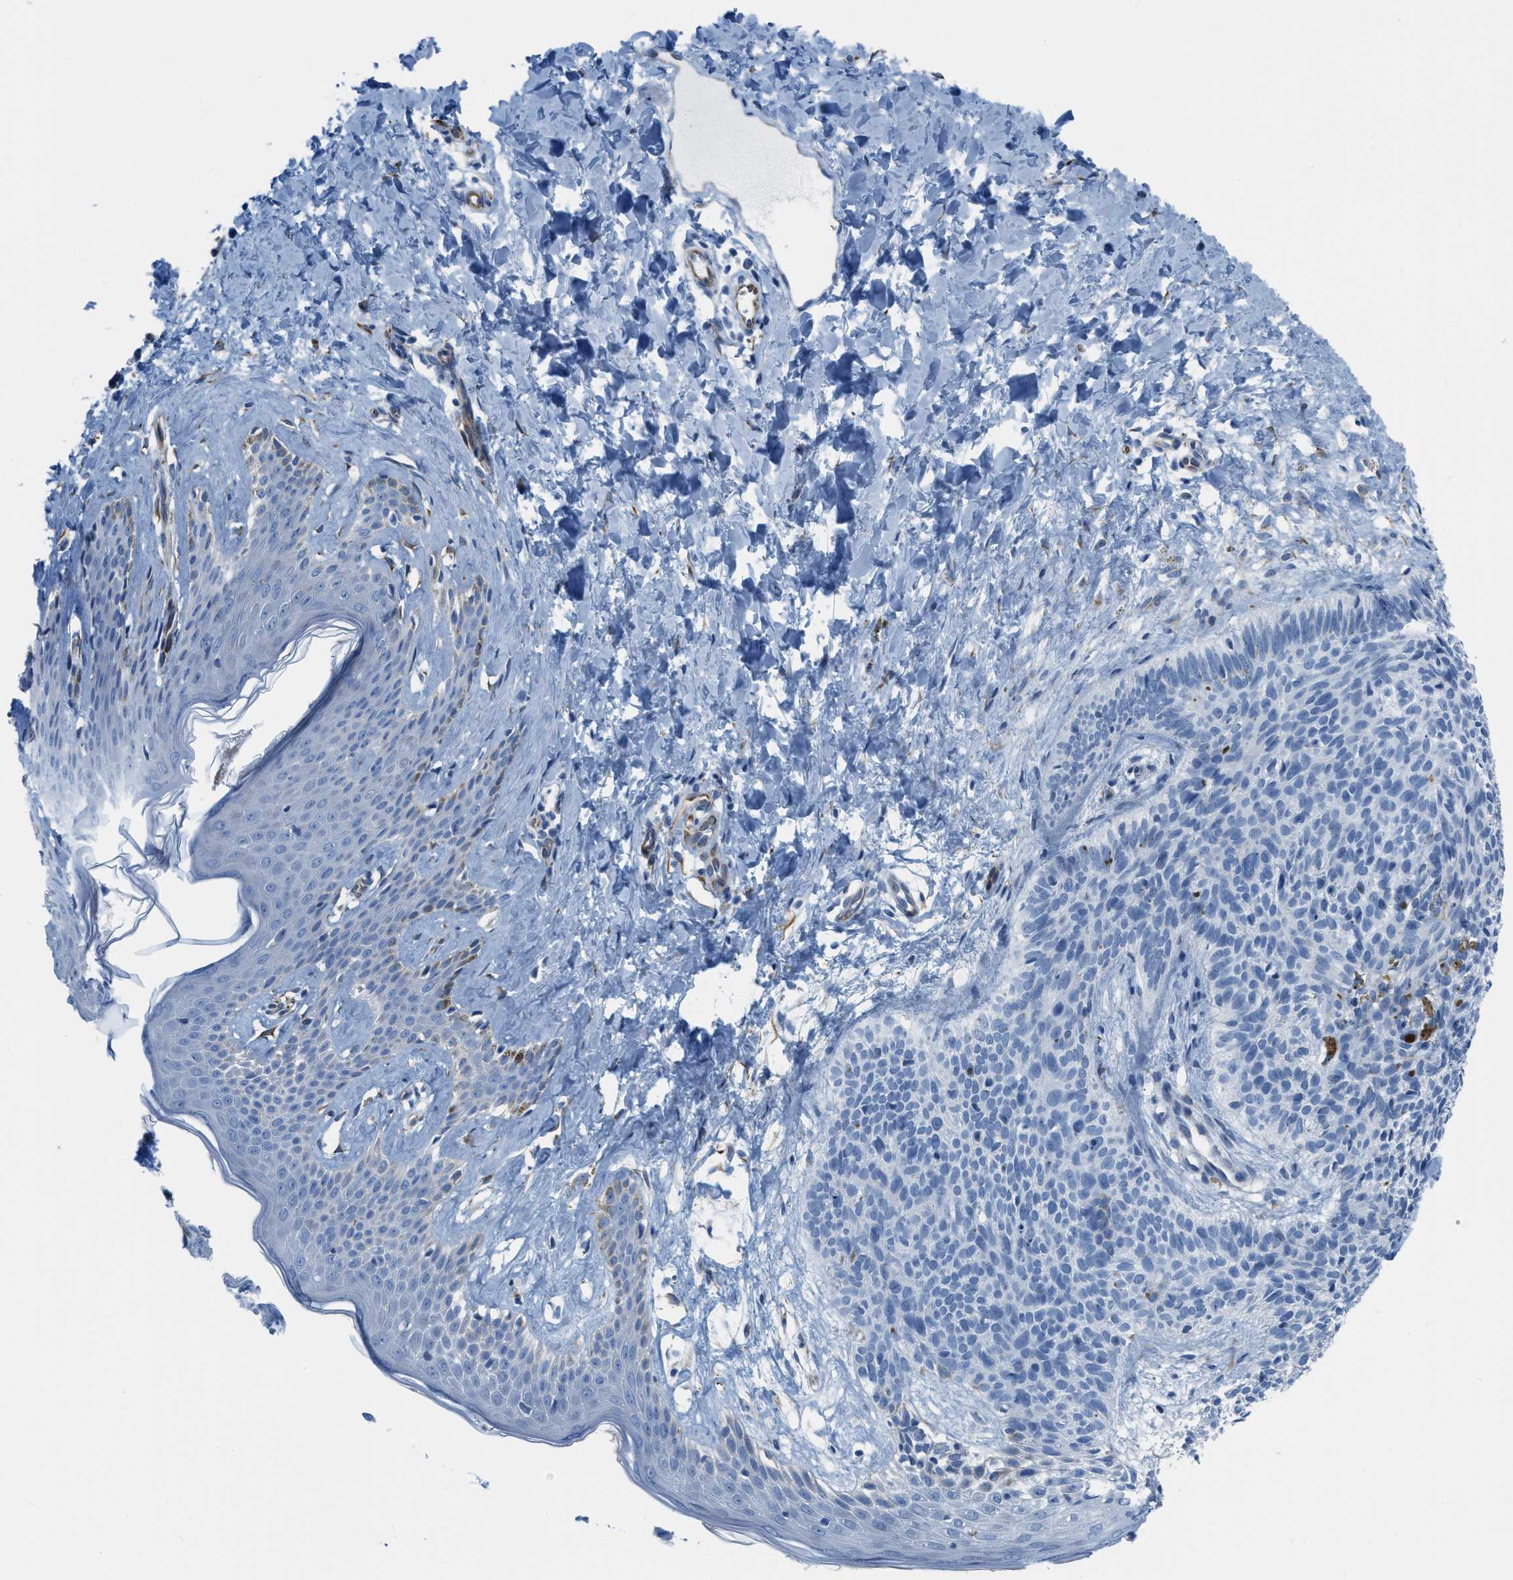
{"staining": {"intensity": "negative", "quantity": "none", "location": "none"}, "tissue": "skin cancer", "cell_type": "Tumor cells", "image_type": "cancer", "snomed": [{"axis": "morphology", "description": "Basal cell carcinoma"}, {"axis": "topography", "description": "Skin"}], "caption": "Immunohistochemical staining of skin cancer reveals no significant staining in tumor cells. (Brightfield microscopy of DAB IHC at high magnification).", "gene": "SLC12A1", "patient": {"sex": "male", "age": 60}}